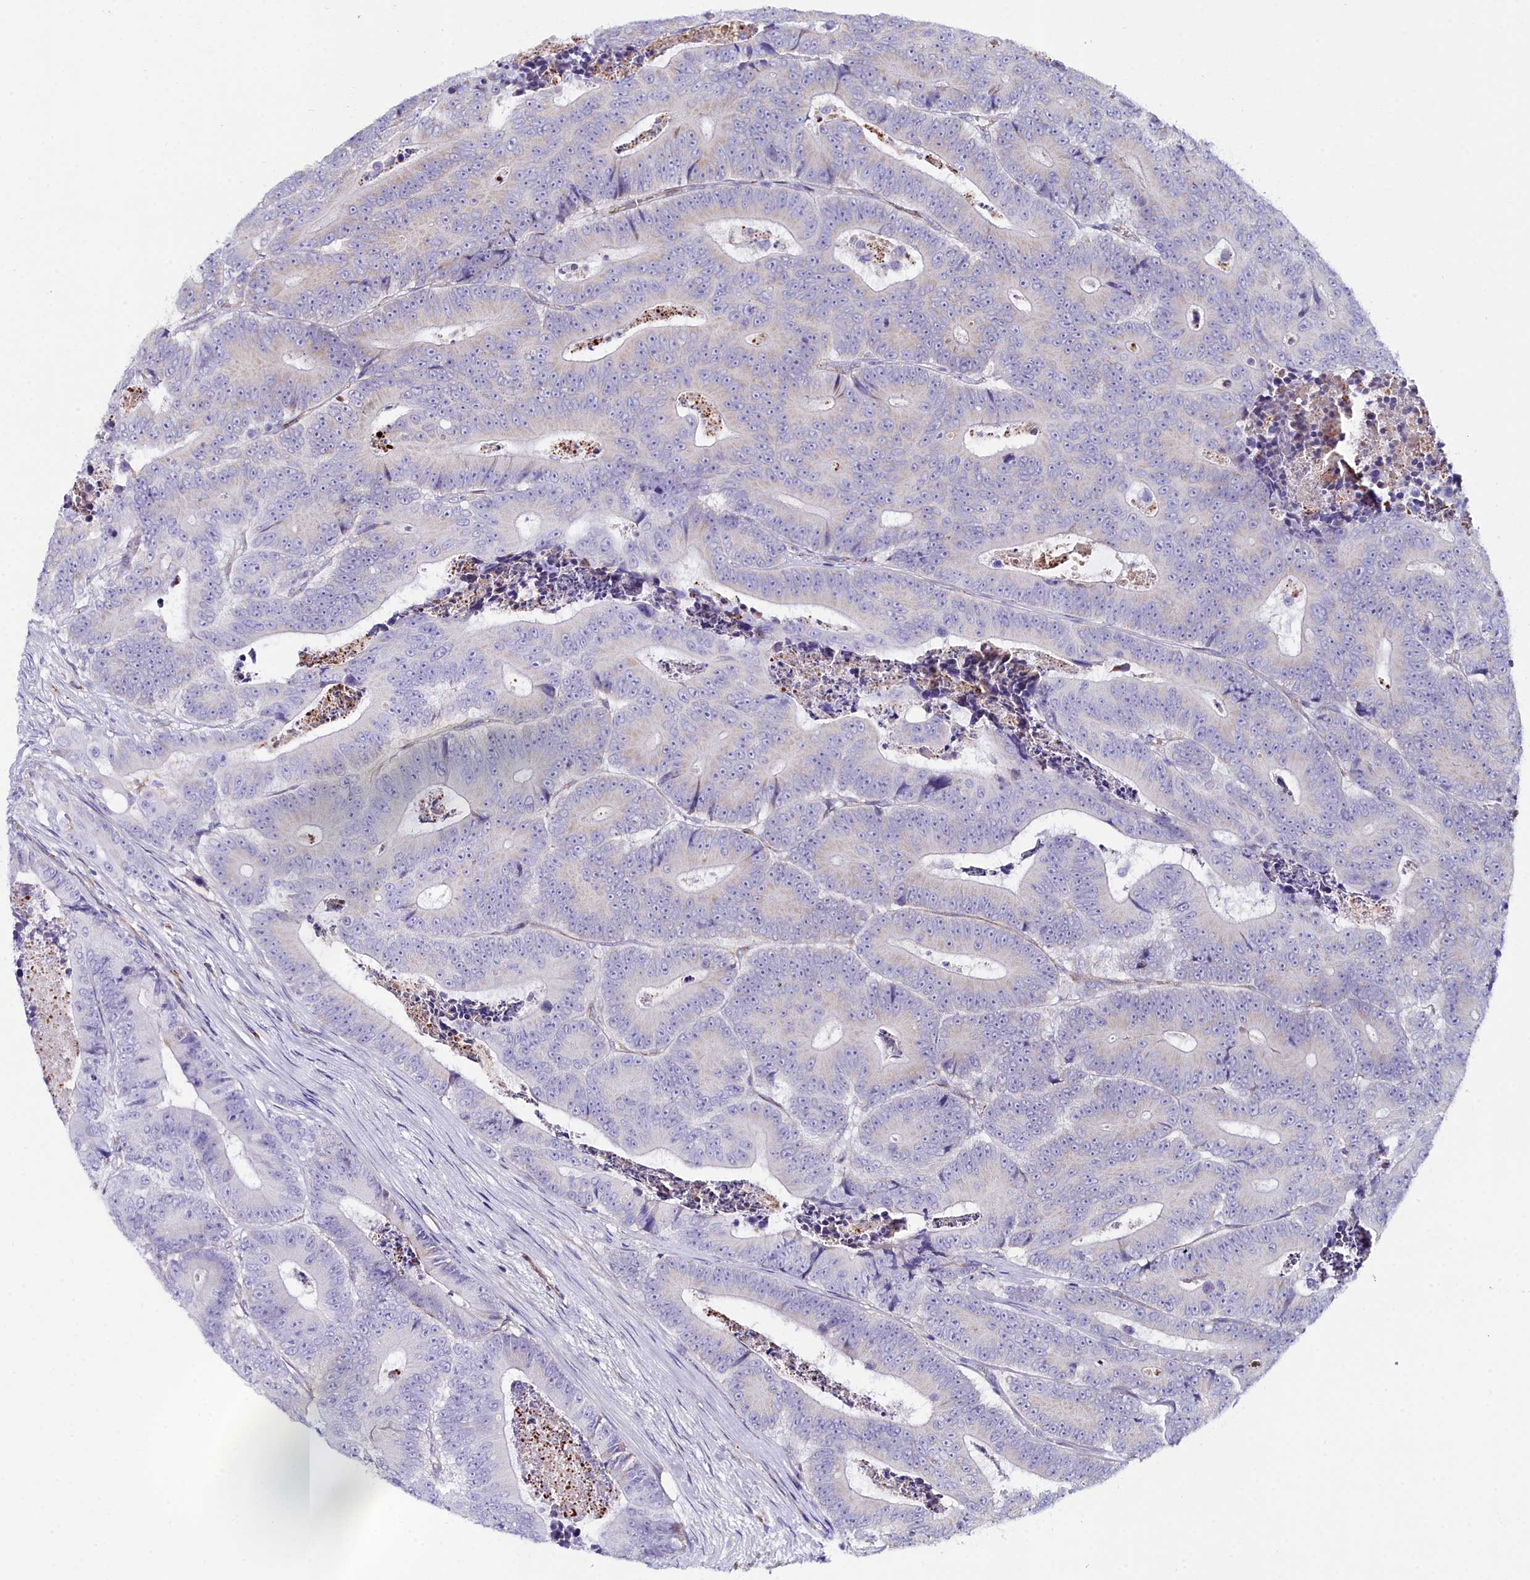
{"staining": {"intensity": "negative", "quantity": "none", "location": "none"}, "tissue": "colorectal cancer", "cell_type": "Tumor cells", "image_type": "cancer", "snomed": [{"axis": "morphology", "description": "Adenocarcinoma, NOS"}, {"axis": "topography", "description": "Colon"}], "caption": "Histopathology image shows no protein expression in tumor cells of colorectal adenocarcinoma tissue.", "gene": "SLC49A3", "patient": {"sex": "male", "age": 83}}